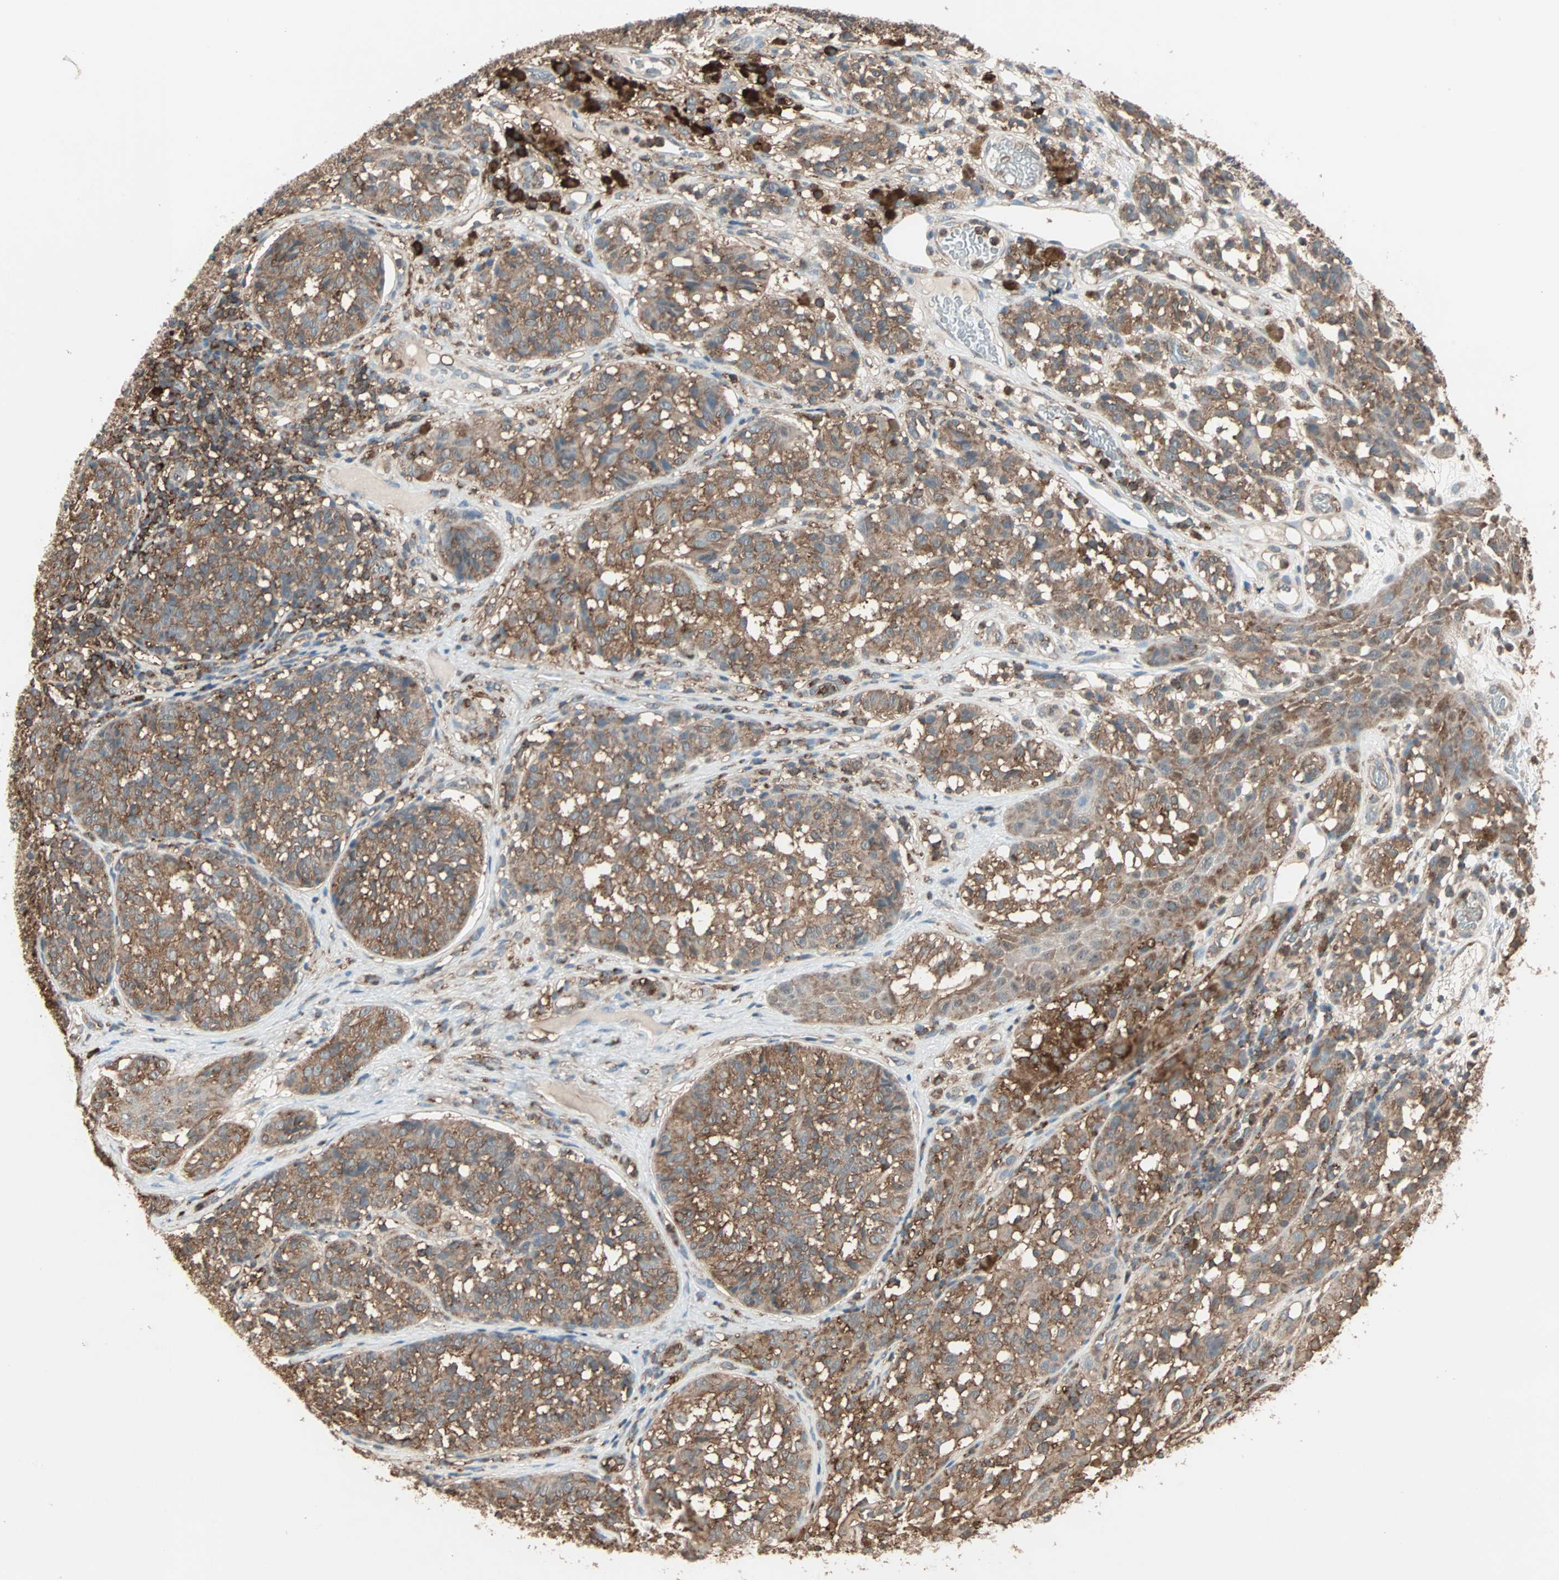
{"staining": {"intensity": "moderate", "quantity": ">75%", "location": "cytoplasmic/membranous"}, "tissue": "melanoma", "cell_type": "Tumor cells", "image_type": "cancer", "snomed": [{"axis": "morphology", "description": "Malignant melanoma, NOS"}, {"axis": "topography", "description": "Skin"}], "caption": "This is an image of immunohistochemistry staining of melanoma, which shows moderate staining in the cytoplasmic/membranous of tumor cells.", "gene": "MMP3", "patient": {"sex": "female", "age": 46}}